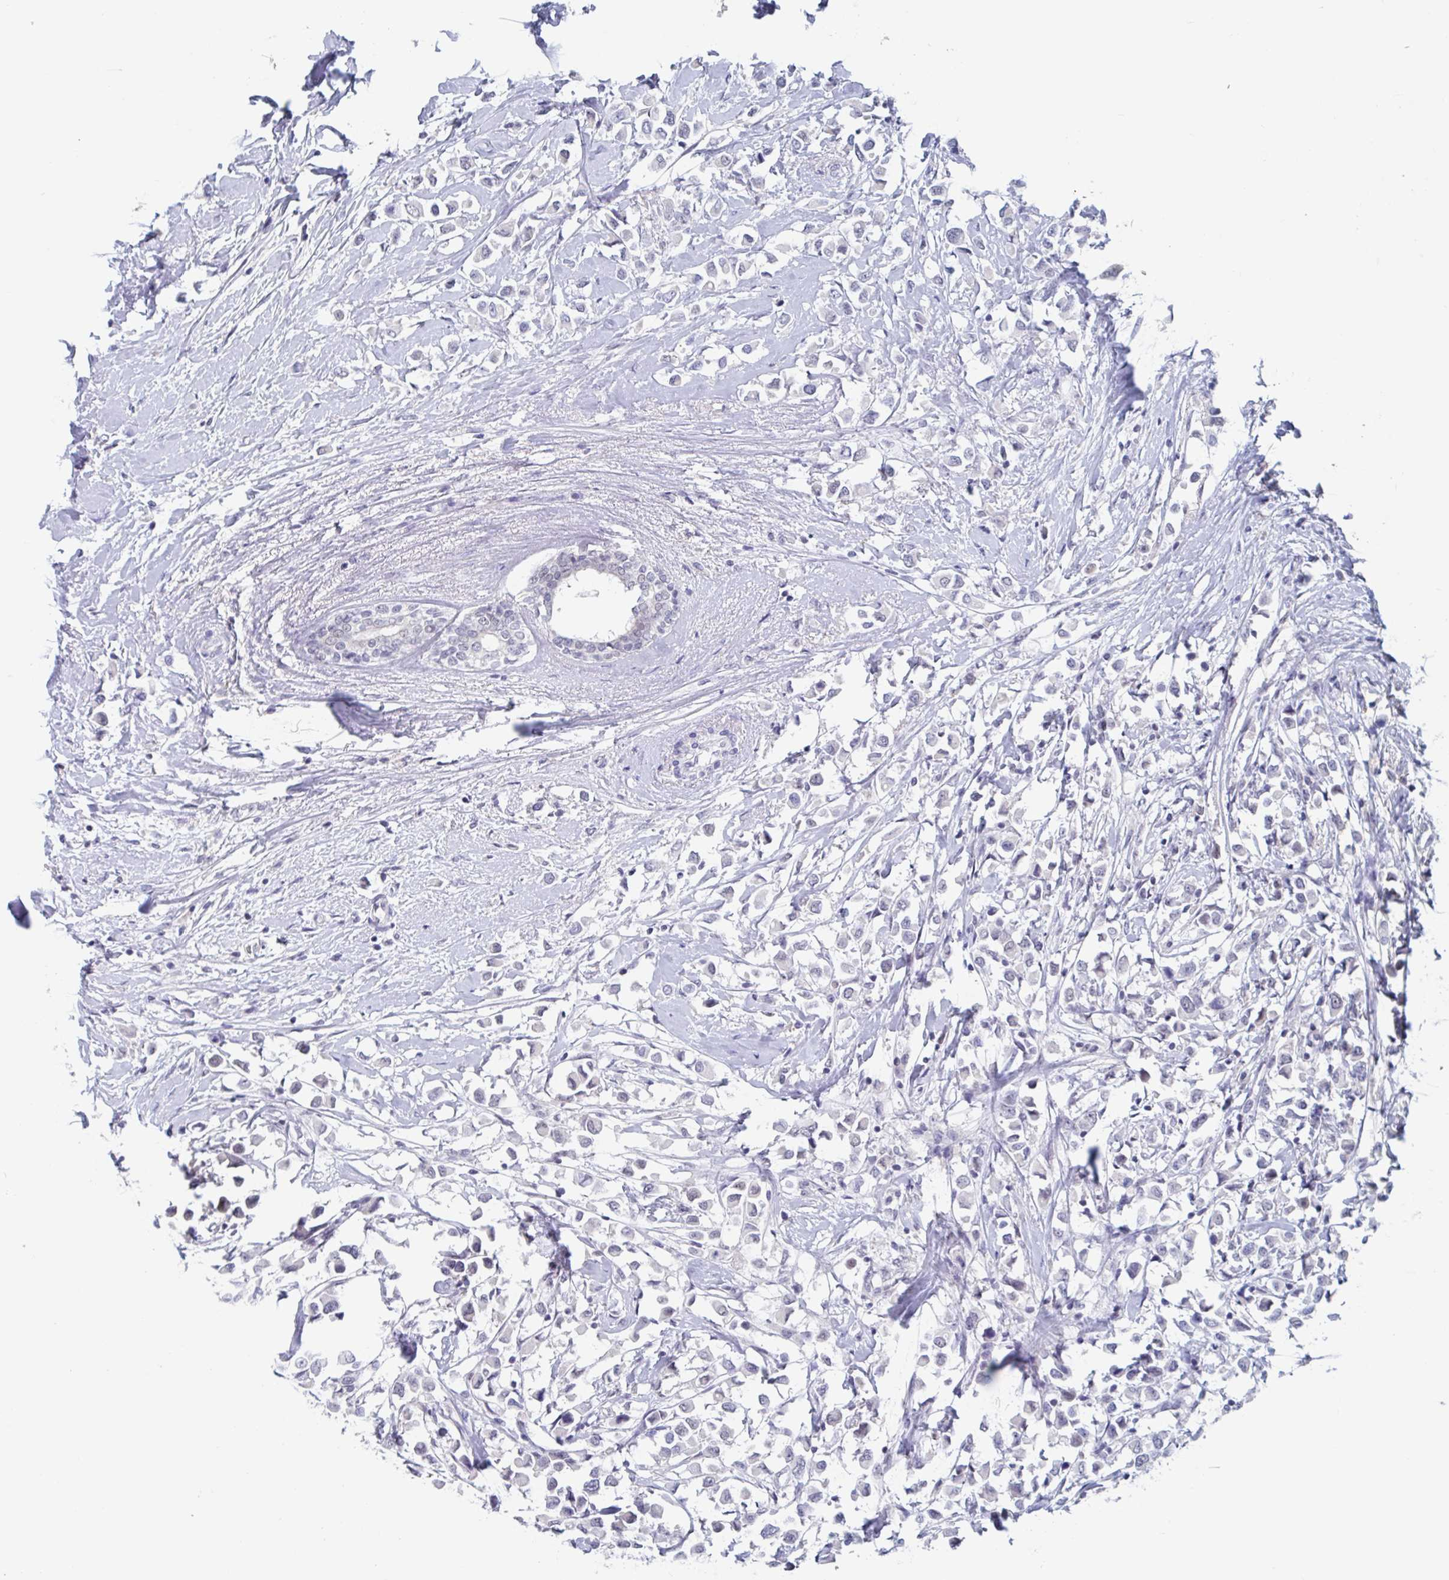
{"staining": {"intensity": "negative", "quantity": "none", "location": "none"}, "tissue": "breast cancer", "cell_type": "Tumor cells", "image_type": "cancer", "snomed": [{"axis": "morphology", "description": "Duct carcinoma"}, {"axis": "topography", "description": "Breast"}], "caption": "This is a histopathology image of IHC staining of breast cancer (intraductal carcinoma), which shows no expression in tumor cells.", "gene": "KDM4D", "patient": {"sex": "female", "age": 61}}